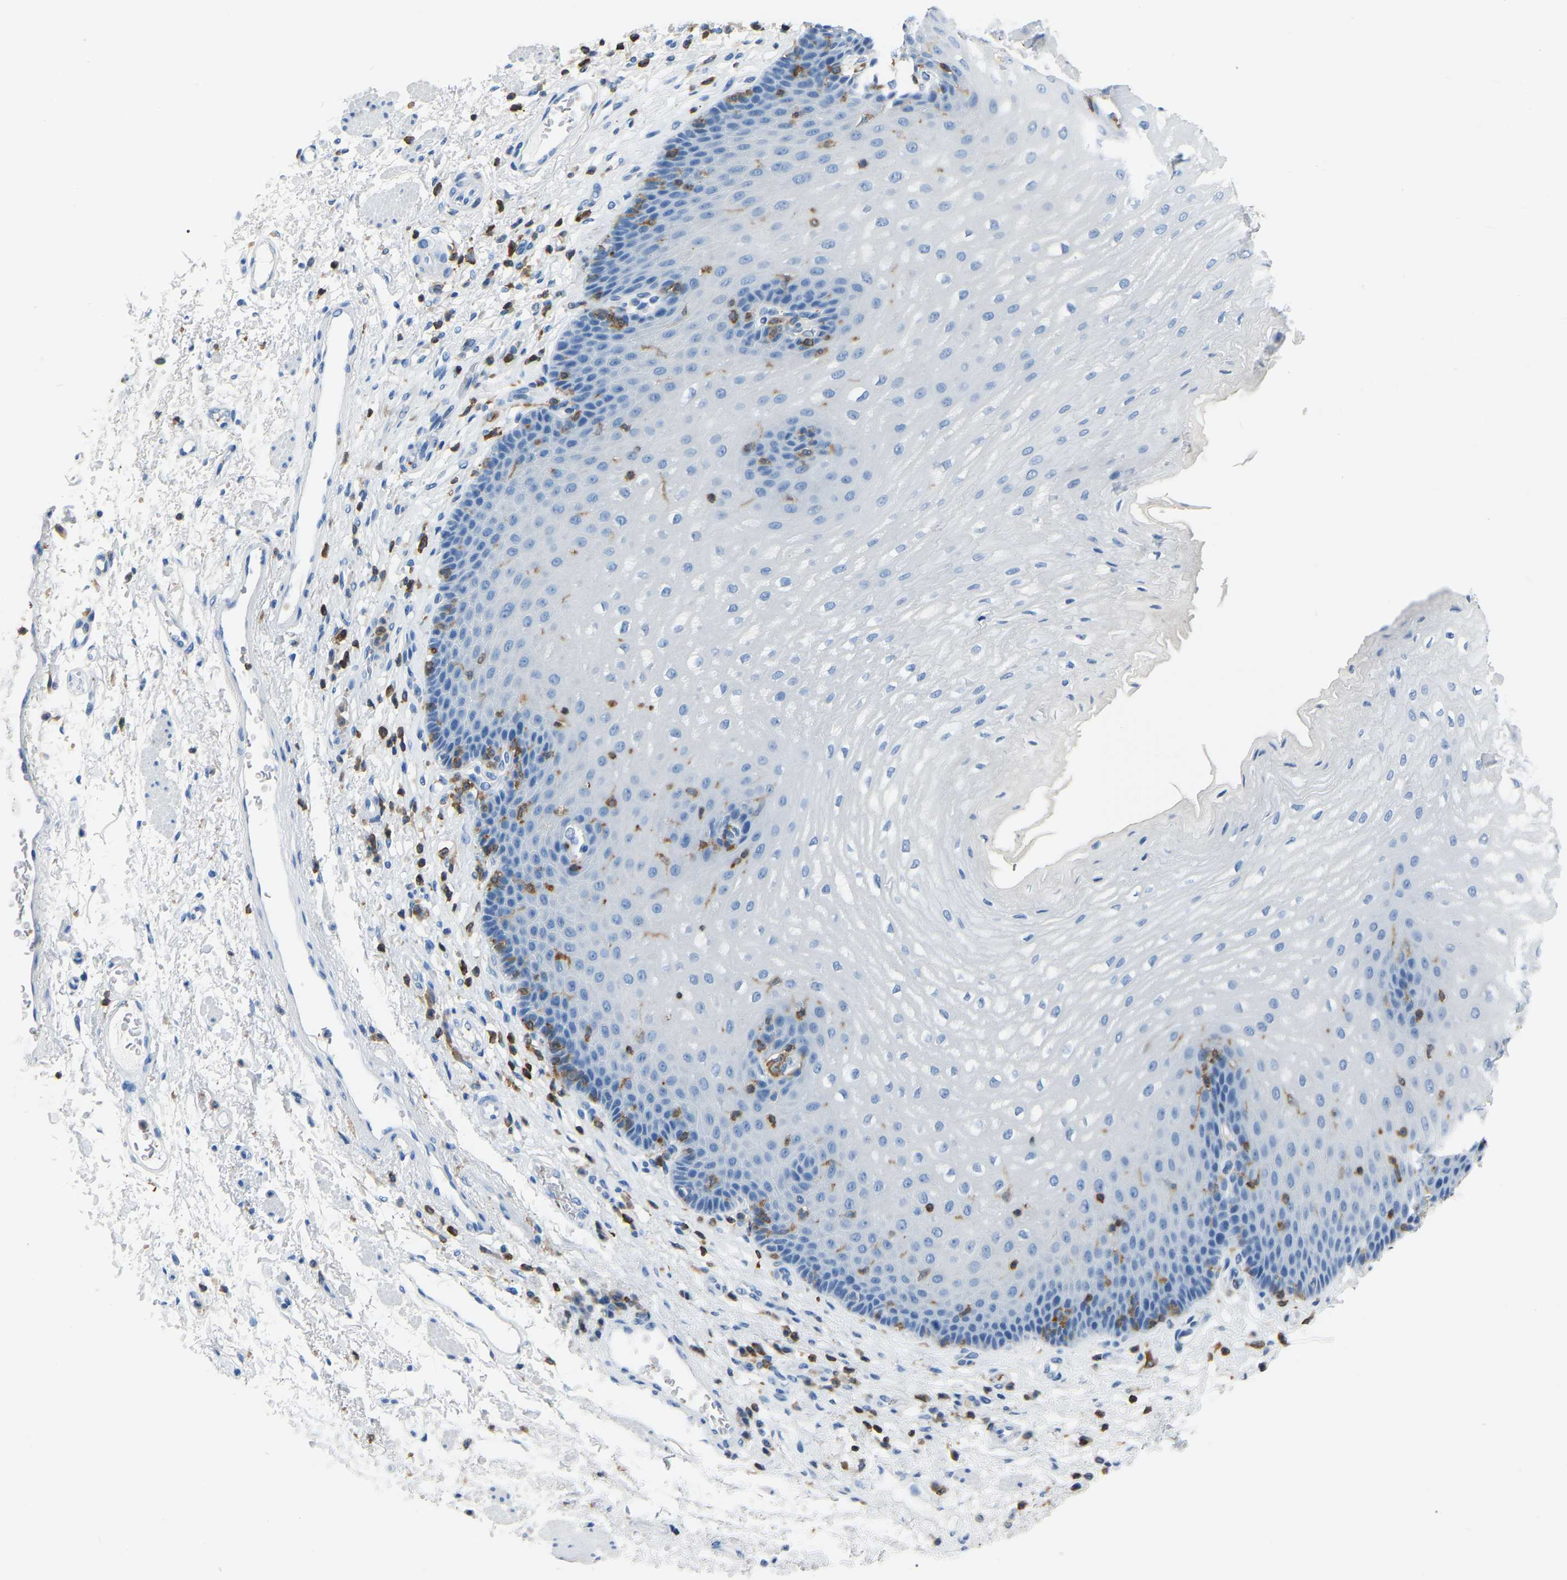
{"staining": {"intensity": "negative", "quantity": "none", "location": "none"}, "tissue": "esophagus", "cell_type": "Squamous epithelial cells", "image_type": "normal", "snomed": [{"axis": "morphology", "description": "Normal tissue, NOS"}, {"axis": "topography", "description": "Esophagus"}], "caption": "Immunohistochemistry photomicrograph of benign human esophagus stained for a protein (brown), which demonstrates no staining in squamous epithelial cells. (Stains: DAB (3,3'-diaminobenzidine) immunohistochemistry with hematoxylin counter stain, Microscopy: brightfield microscopy at high magnification).", "gene": "ARHGAP45", "patient": {"sex": "male", "age": 54}}